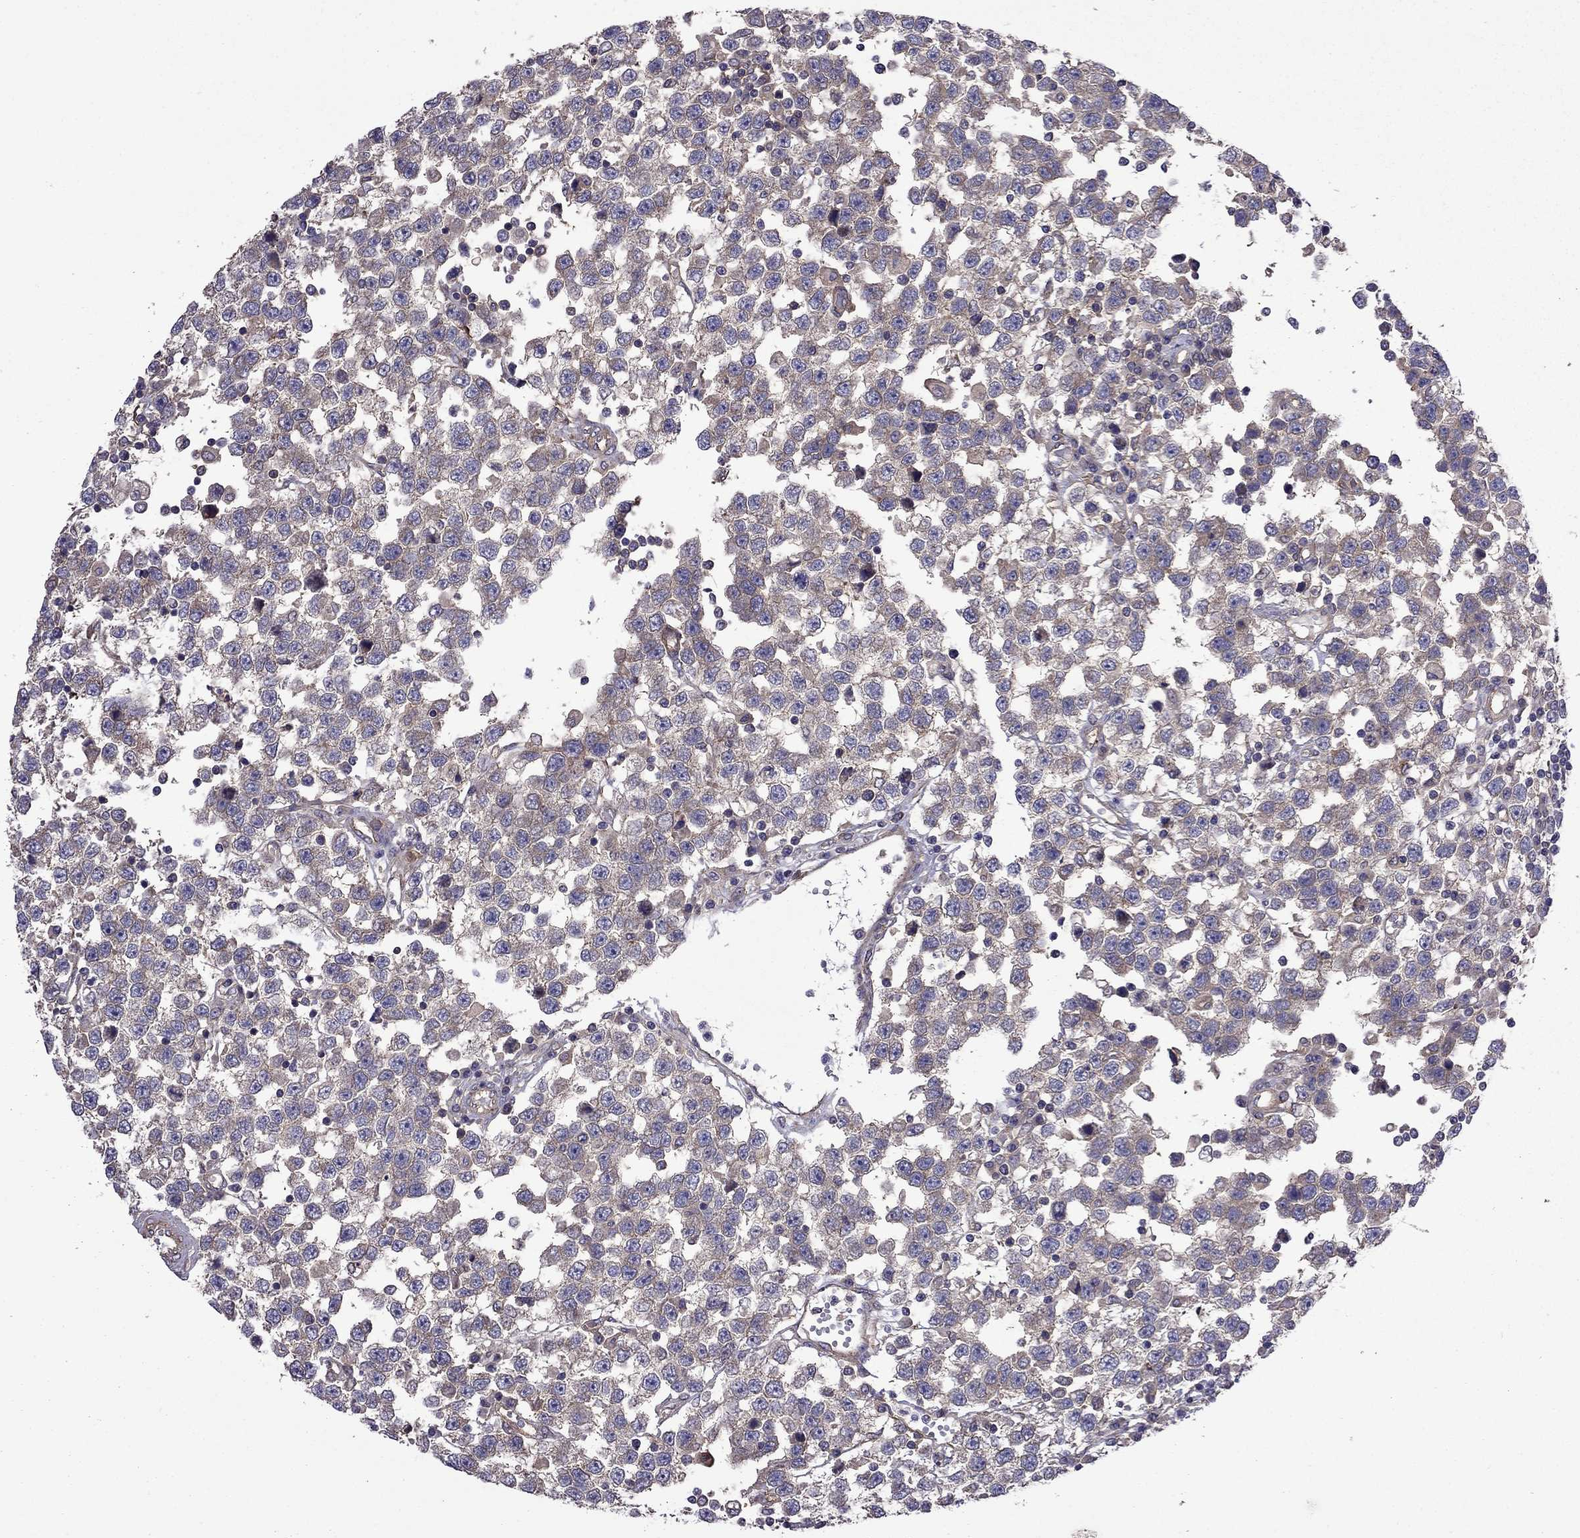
{"staining": {"intensity": "weak", "quantity": "25%-75%", "location": "cytoplasmic/membranous"}, "tissue": "testis cancer", "cell_type": "Tumor cells", "image_type": "cancer", "snomed": [{"axis": "morphology", "description": "Seminoma, NOS"}, {"axis": "topography", "description": "Testis"}], "caption": "Immunohistochemical staining of human testis cancer (seminoma) displays low levels of weak cytoplasmic/membranous positivity in approximately 25%-75% of tumor cells.", "gene": "ITGB1", "patient": {"sex": "male", "age": 34}}